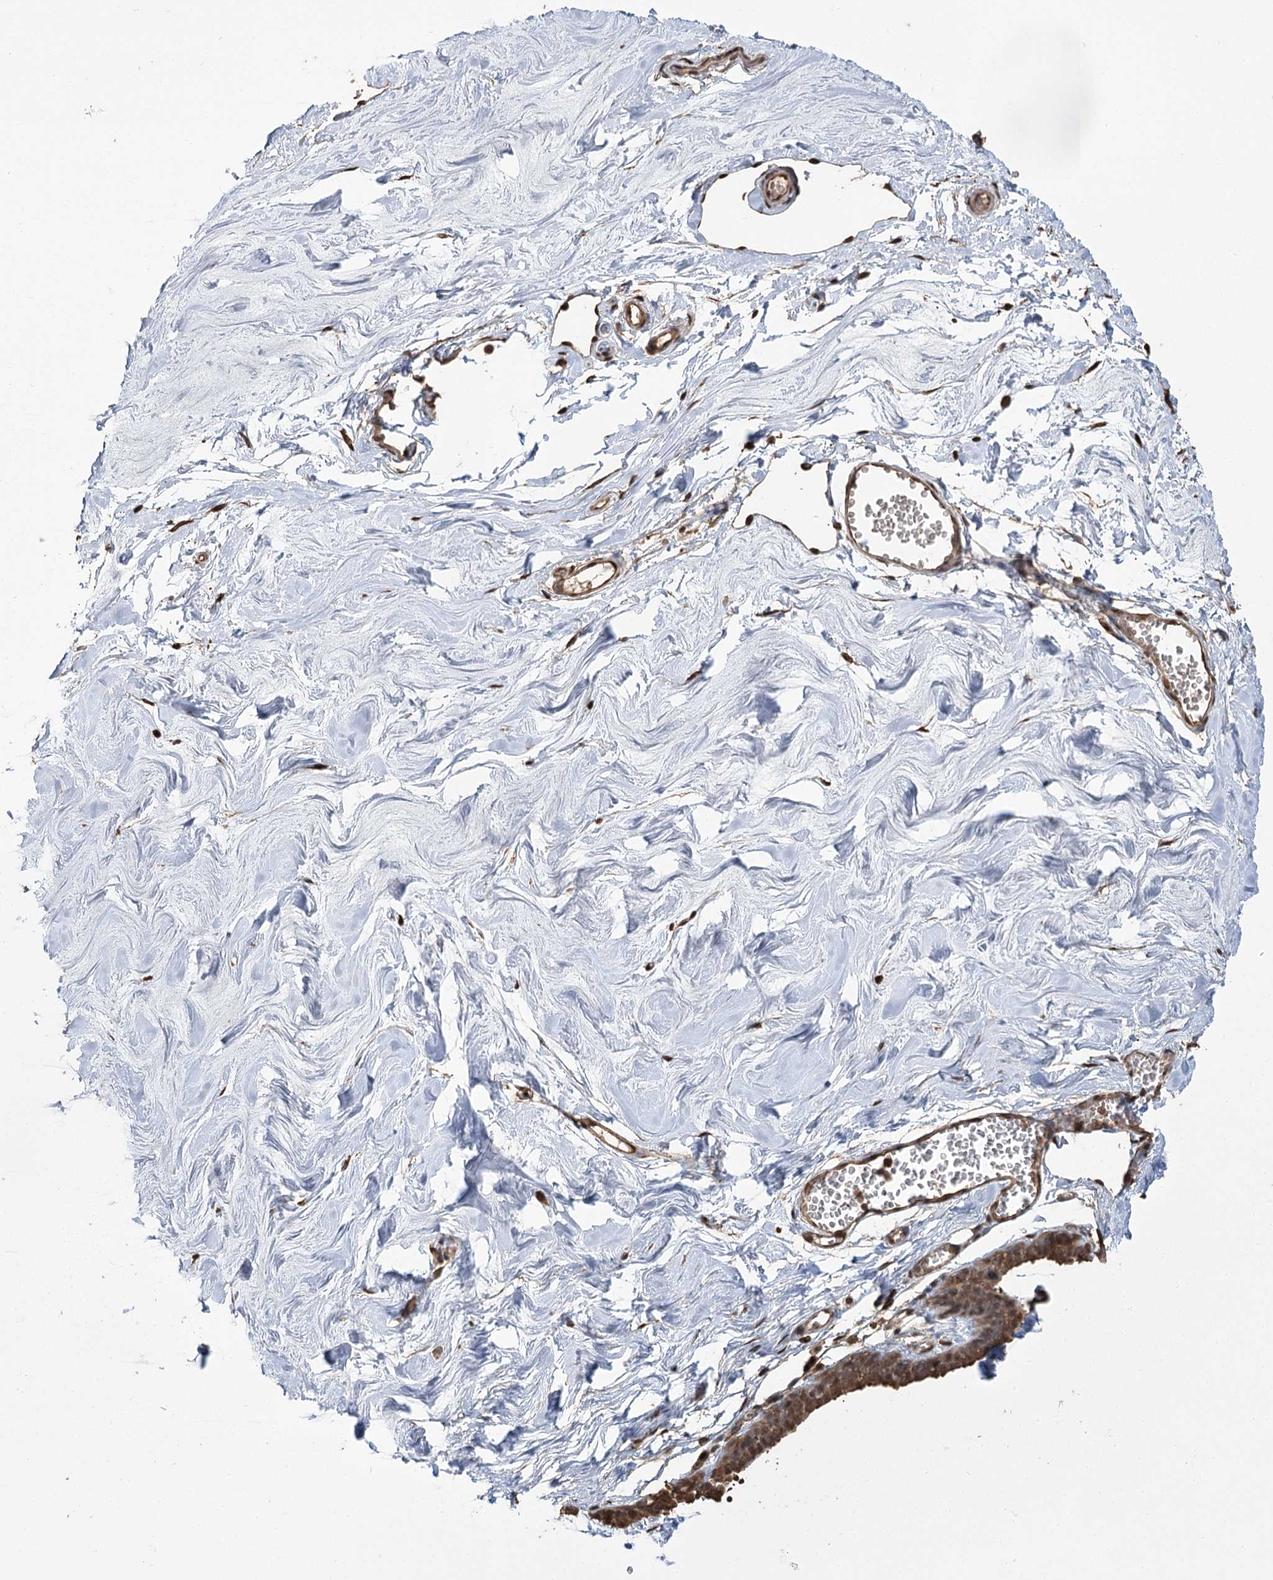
{"staining": {"intensity": "moderate", "quantity": ">75%", "location": "cytoplasmic/membranous,nuclear"}, "tissue": "breast", "cell_type": "Adipocytes", "image_type": "normal", "snomed": [{"axis": "morphology", "description": "Normal tissue, NOS"}, {"axis": "topography", "description": "Breast"}], "caption": "Protein expression analysis of unremarkable human breast reveals moderate cytoplasmic/membranous,nuclear staining in approximately >75% of adipocytes. The staining is performed using DAB (3,3'-diaminobenzidine) brown chromogen to label protein expression. The nuclei are counter-stained blue using hematoxylin.", "gene": "PLCH1", "patient": {"sex": "female", "age": 27}}